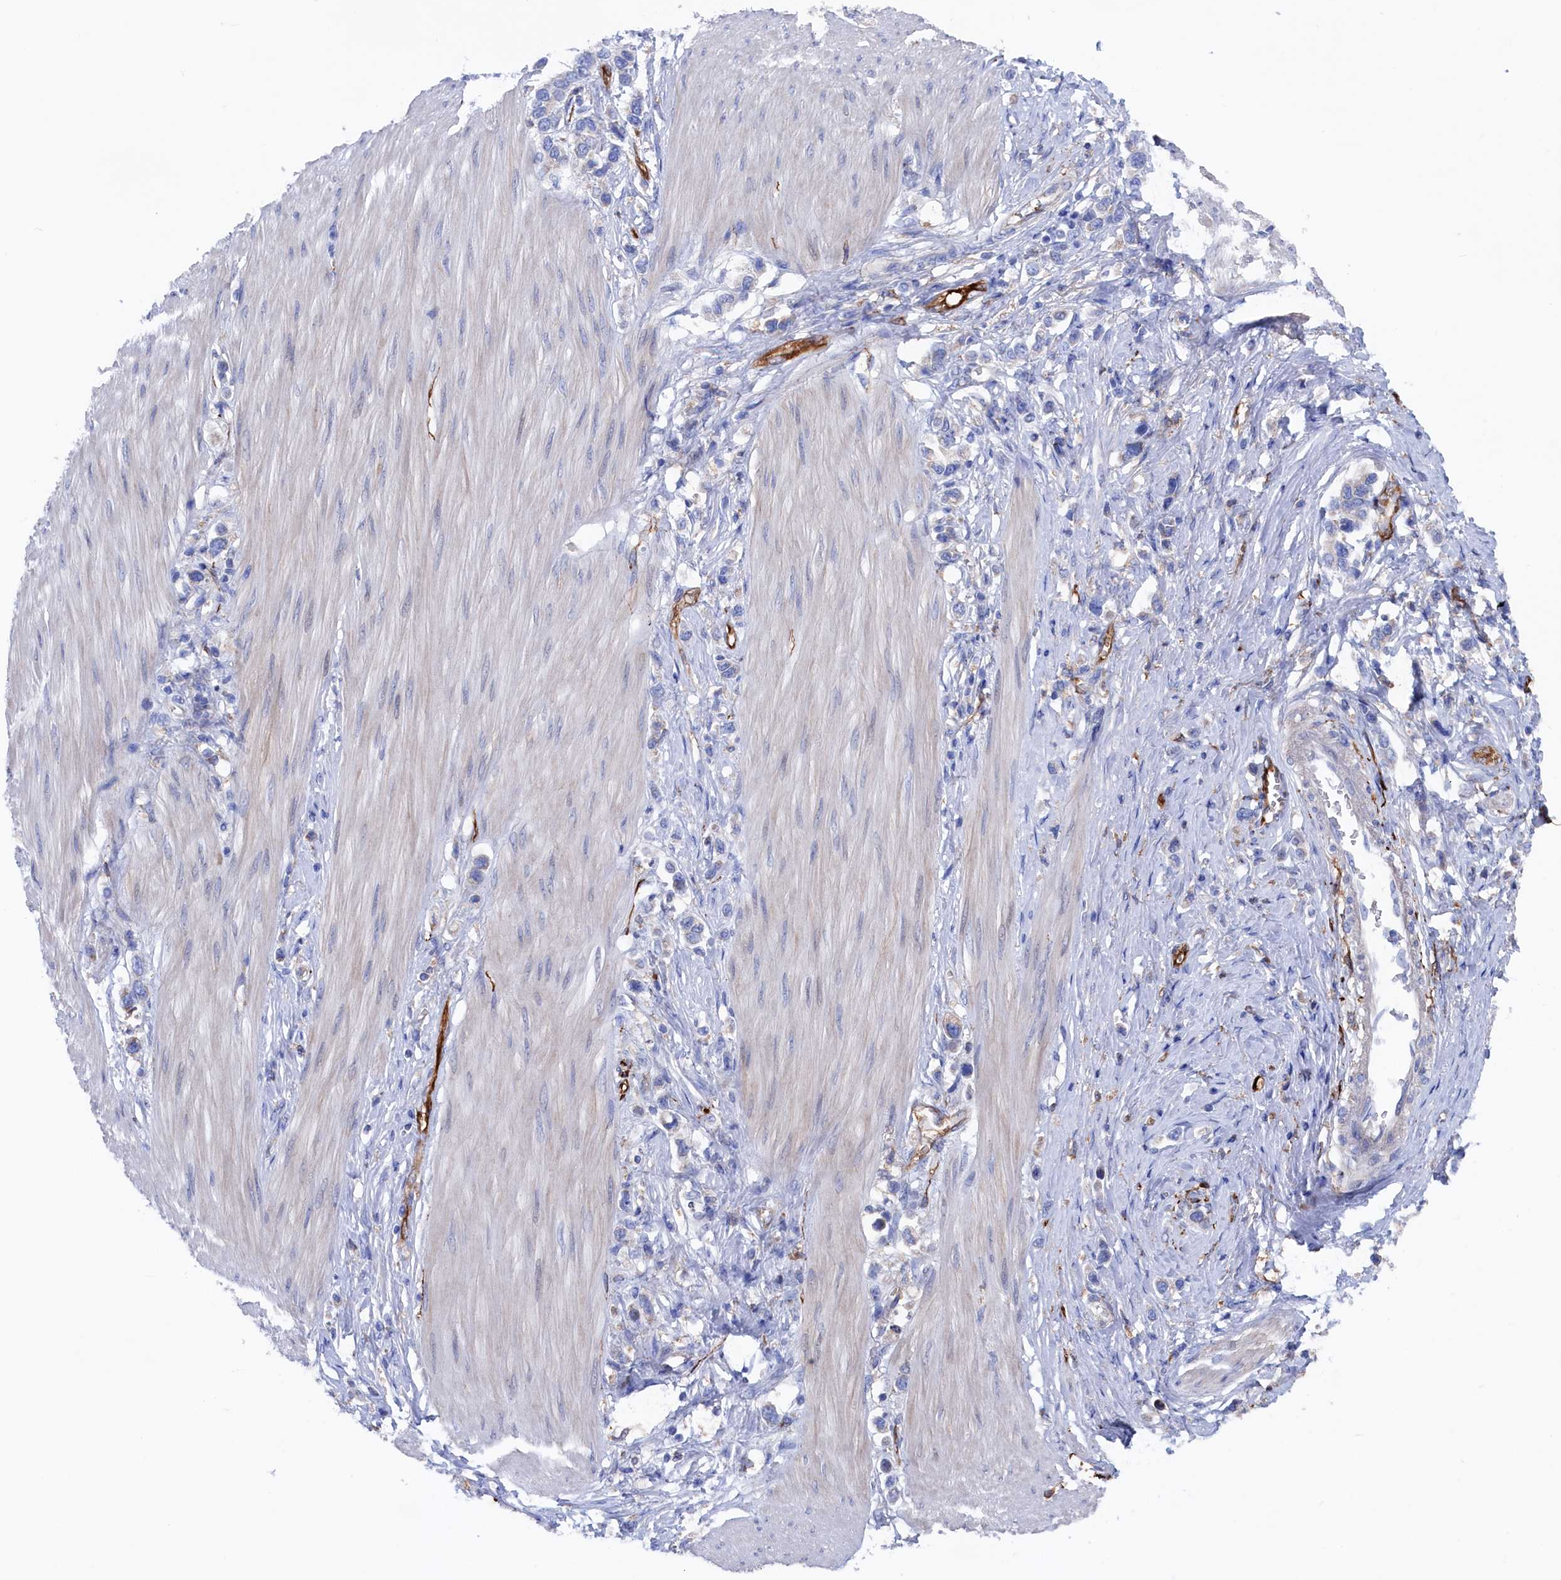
{"staining": {"intensity": "negative", "quantity": "none", "location": "none"}, "tissue": "stomach cancer", "cell_type": "Tumor cells", "image_type": "cancer", "snomed": [{"axis": "morphology", "description": "Adenocarcinoma, NOS"}, {"axis": "topography", "description": "Stomach"}], "caption": "Immunohistochemistry of stomach cancer (adenocarcinoma) shows no positivity in tumor cells.", "gene": "C12orf73", "patient": {"sex": "female", "age": 65}}